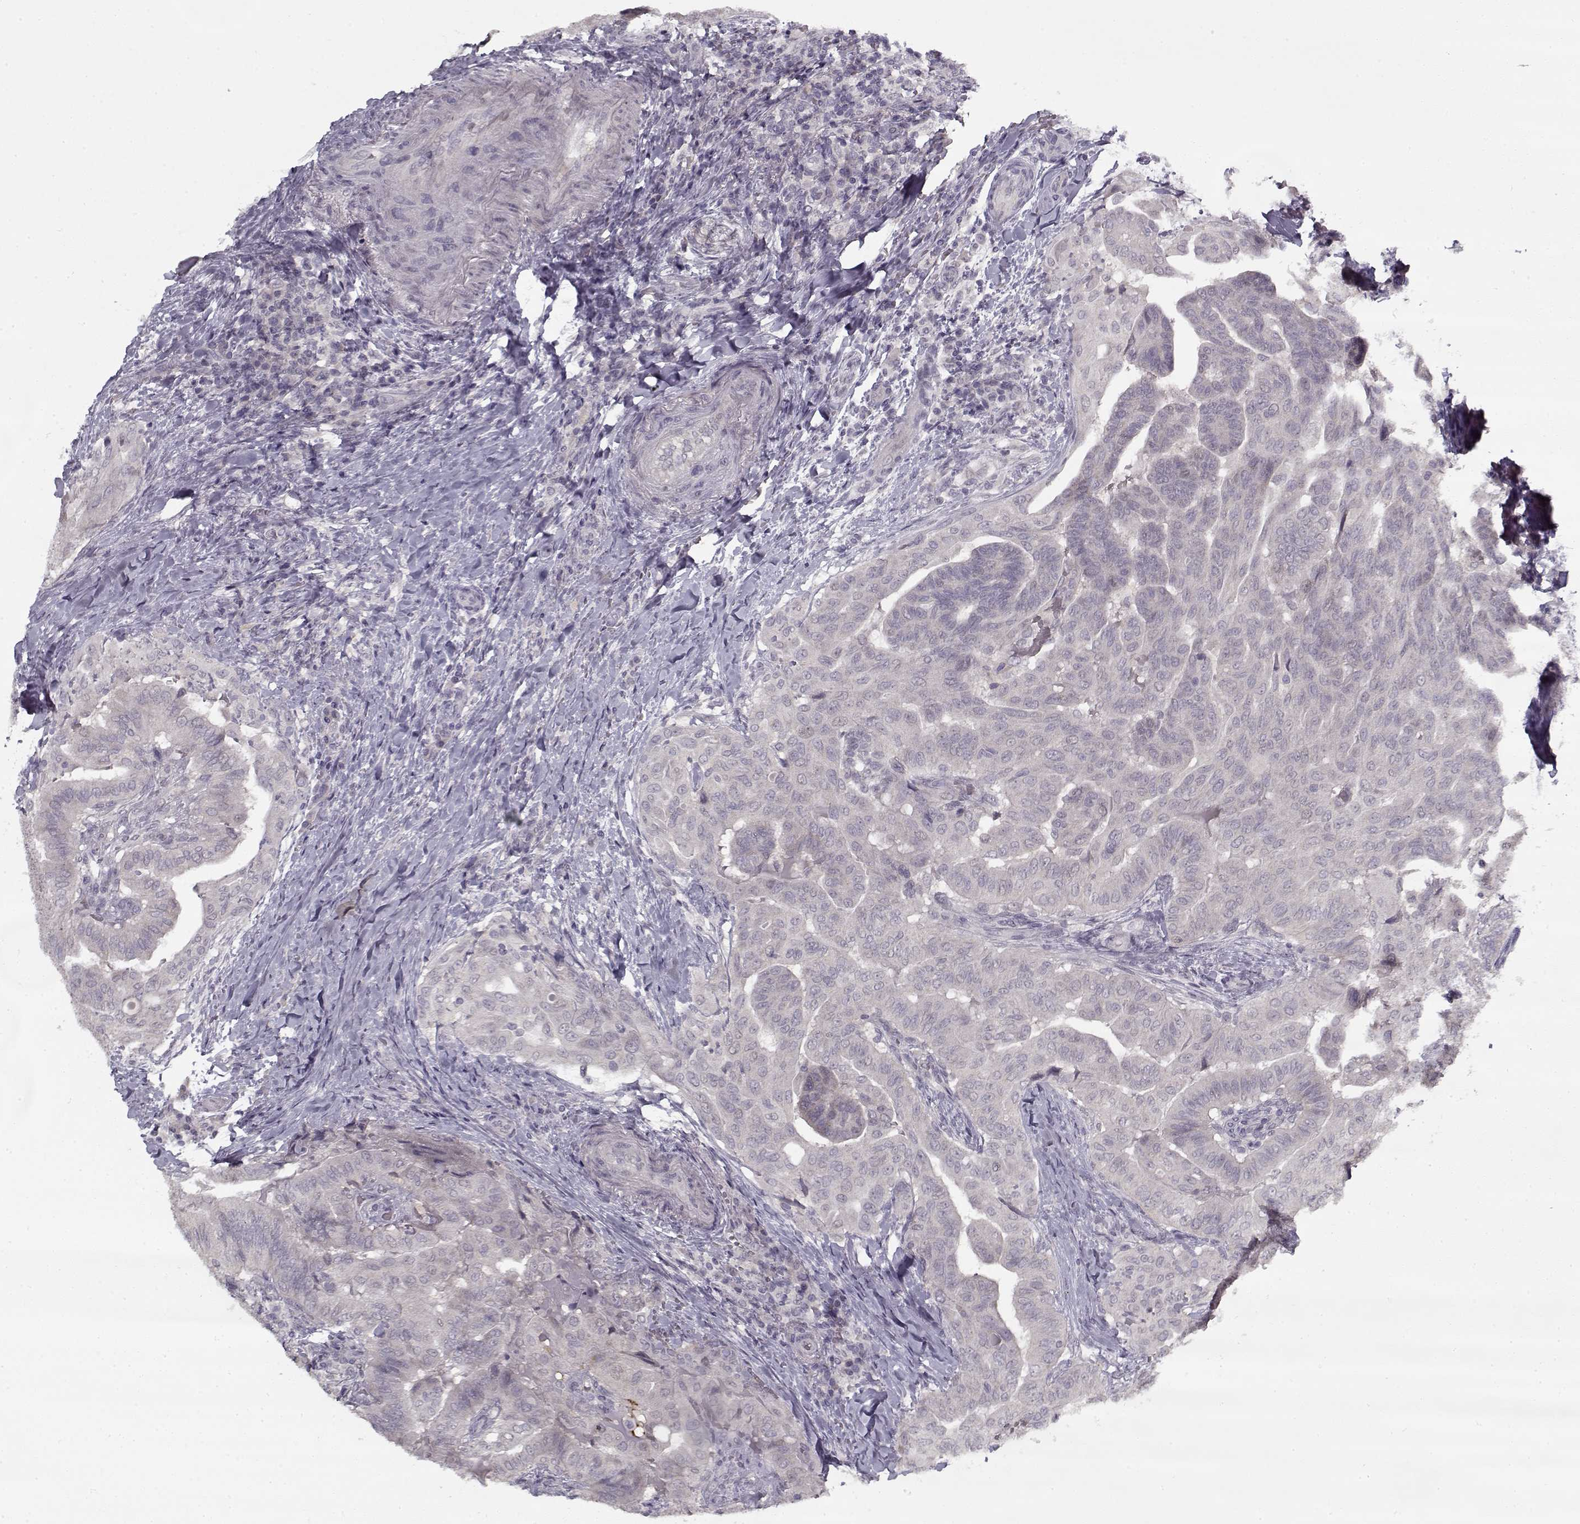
{"staining": {"intensity": "negative", "quantity": "none", "location": "none"}, "tissue": "thyroid cancer", "cell_type": "Tumor cells", "image_type": "cancer", "snomed": [{"axis": "morphology", "description": "Papillary adenocarcinoma, NOS"}, {"axis": "topography", "description": "Thyroid gland"}], "caption": "An image of human thyroid cancer (papillary adenocarcinoma) is negative for staining in tumor cells.", "gene": "LAMA2", "patient": {"sex": "female", "age": 68}}